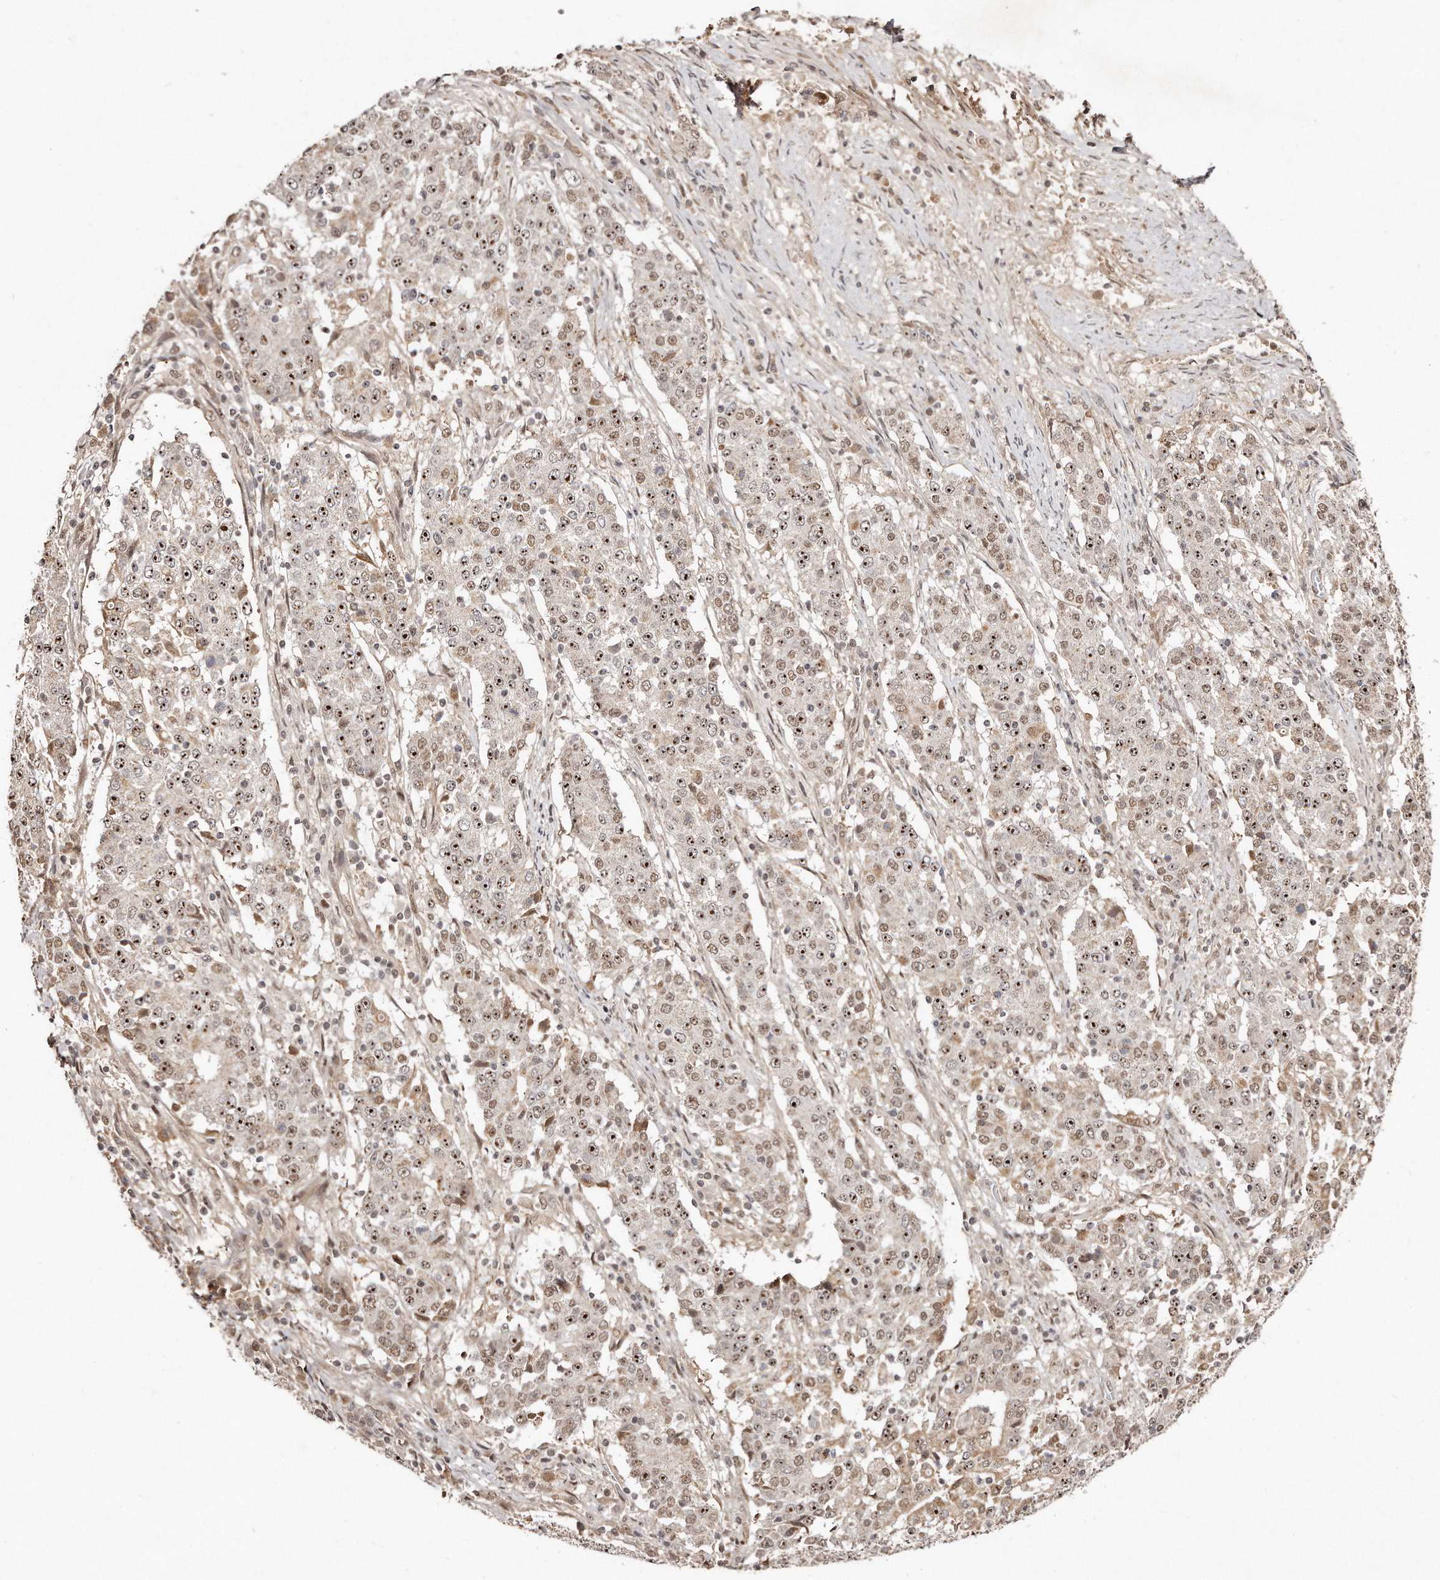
{"staining": {"intensity": "moderate", "quantity": ">75%", "location": "cytoplasmic/membranous,nuclear"}, "tissue": "stomach cancer", "cell_type": "Tumor cells", "image_type": "cancer", "snomed": [{"axis": "morphology", "description": "Adenocarcinoma, NOS"}, {"axis": "topography", "description": "Stomach"}], "caption": "This photomicrograph reveals immunohistochemistry (IHC) staining of stomach adenocarcinoma, with medium moderate cytoplasmic/membranous and nuclear positivity in approximately >75% of tumor cells.", "gene": "SOX4", "patient": {"sex": "male", "age": 59}}